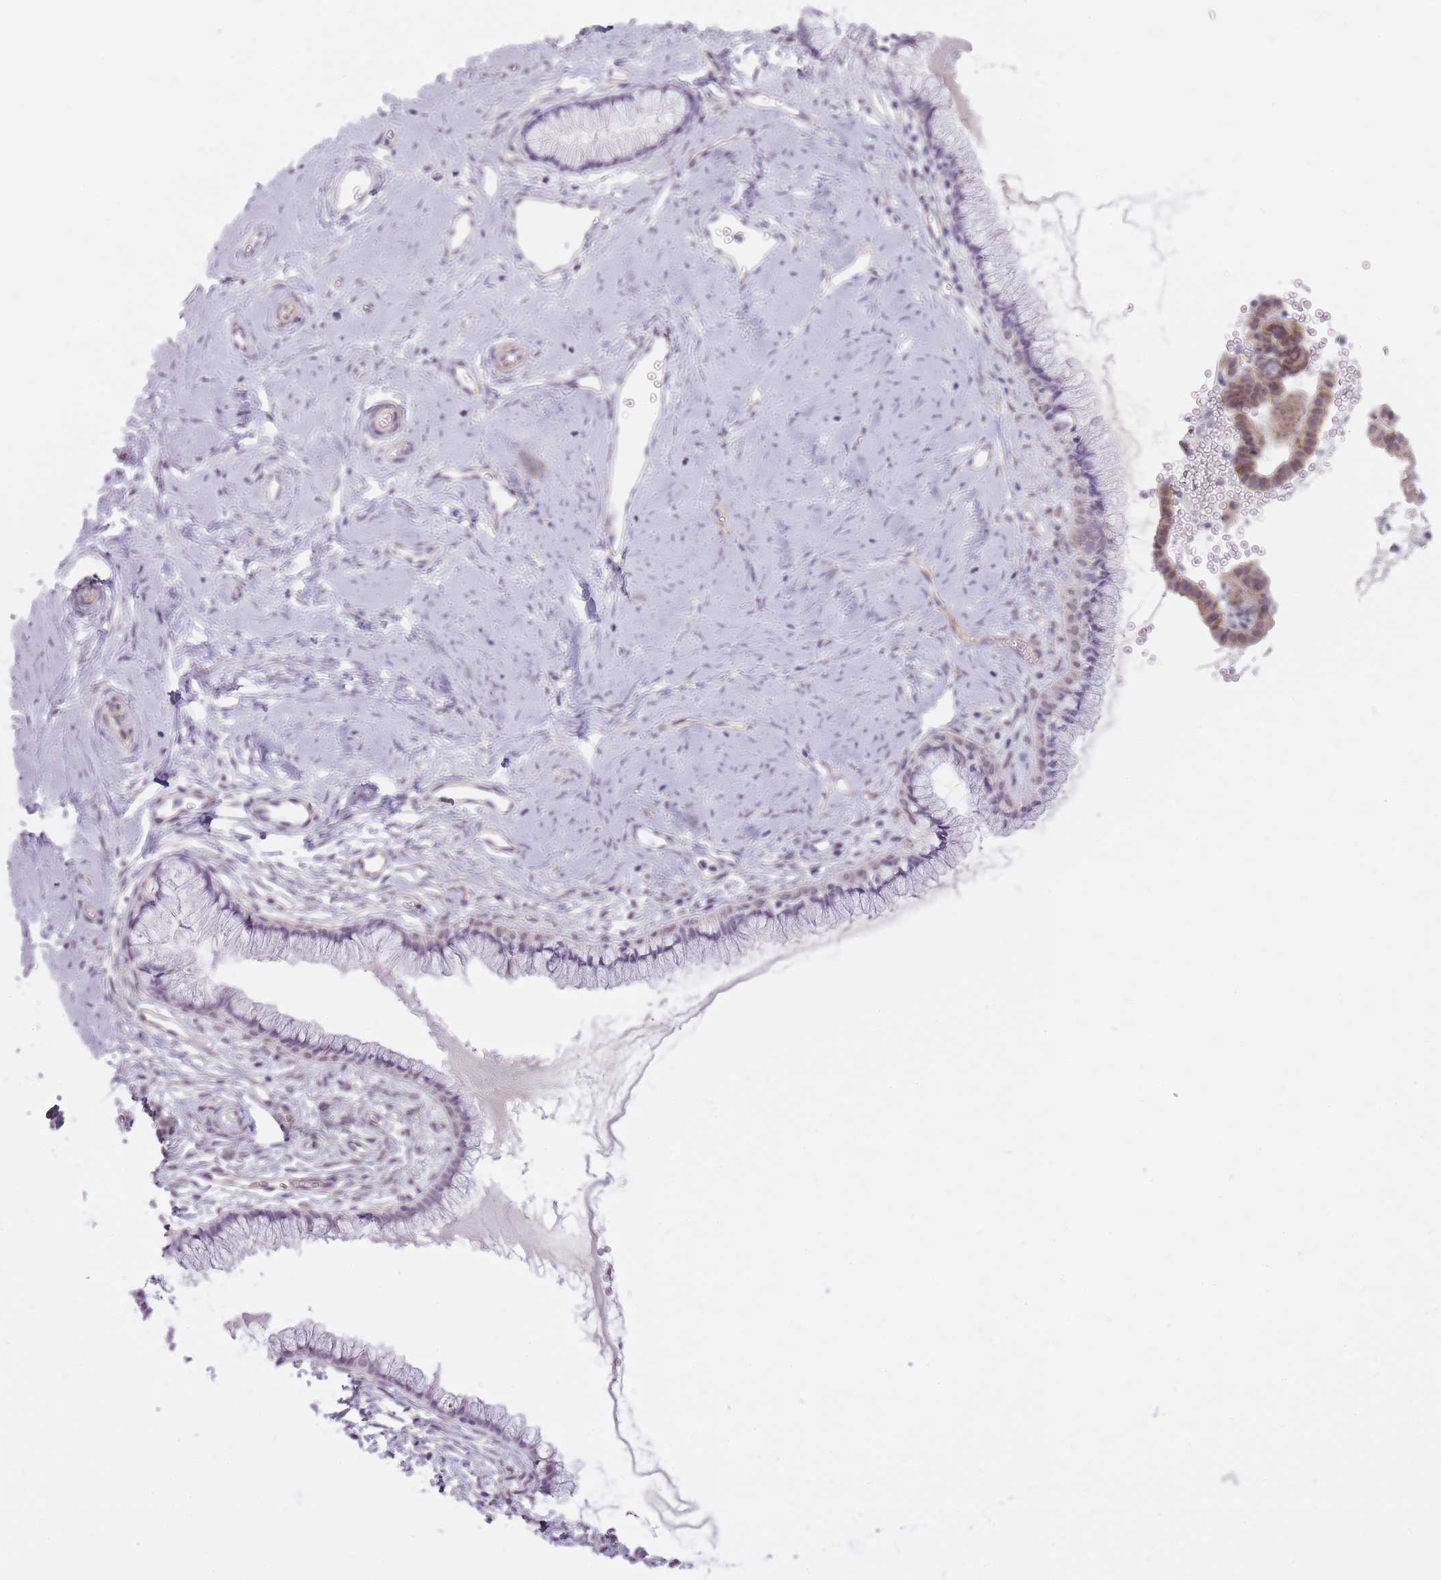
{"staining": {"intensity": "negative", "quantity": "none", "location": "none"}, "tissue": "cervix", "cell_type": "Glandular cells", "image_type": "normal", "snomed": [{"axis": "morphology", "description": "Normal tissue, NOS"}, {"axis": "topography", "description": "Cervix"}], "caption": "This is an IHC histopathology image of unremarkable human cervix. There is no positivity in glandular cells.", "gene": "PGRMC2", "patient": {"sex": "female", "age": 40}}